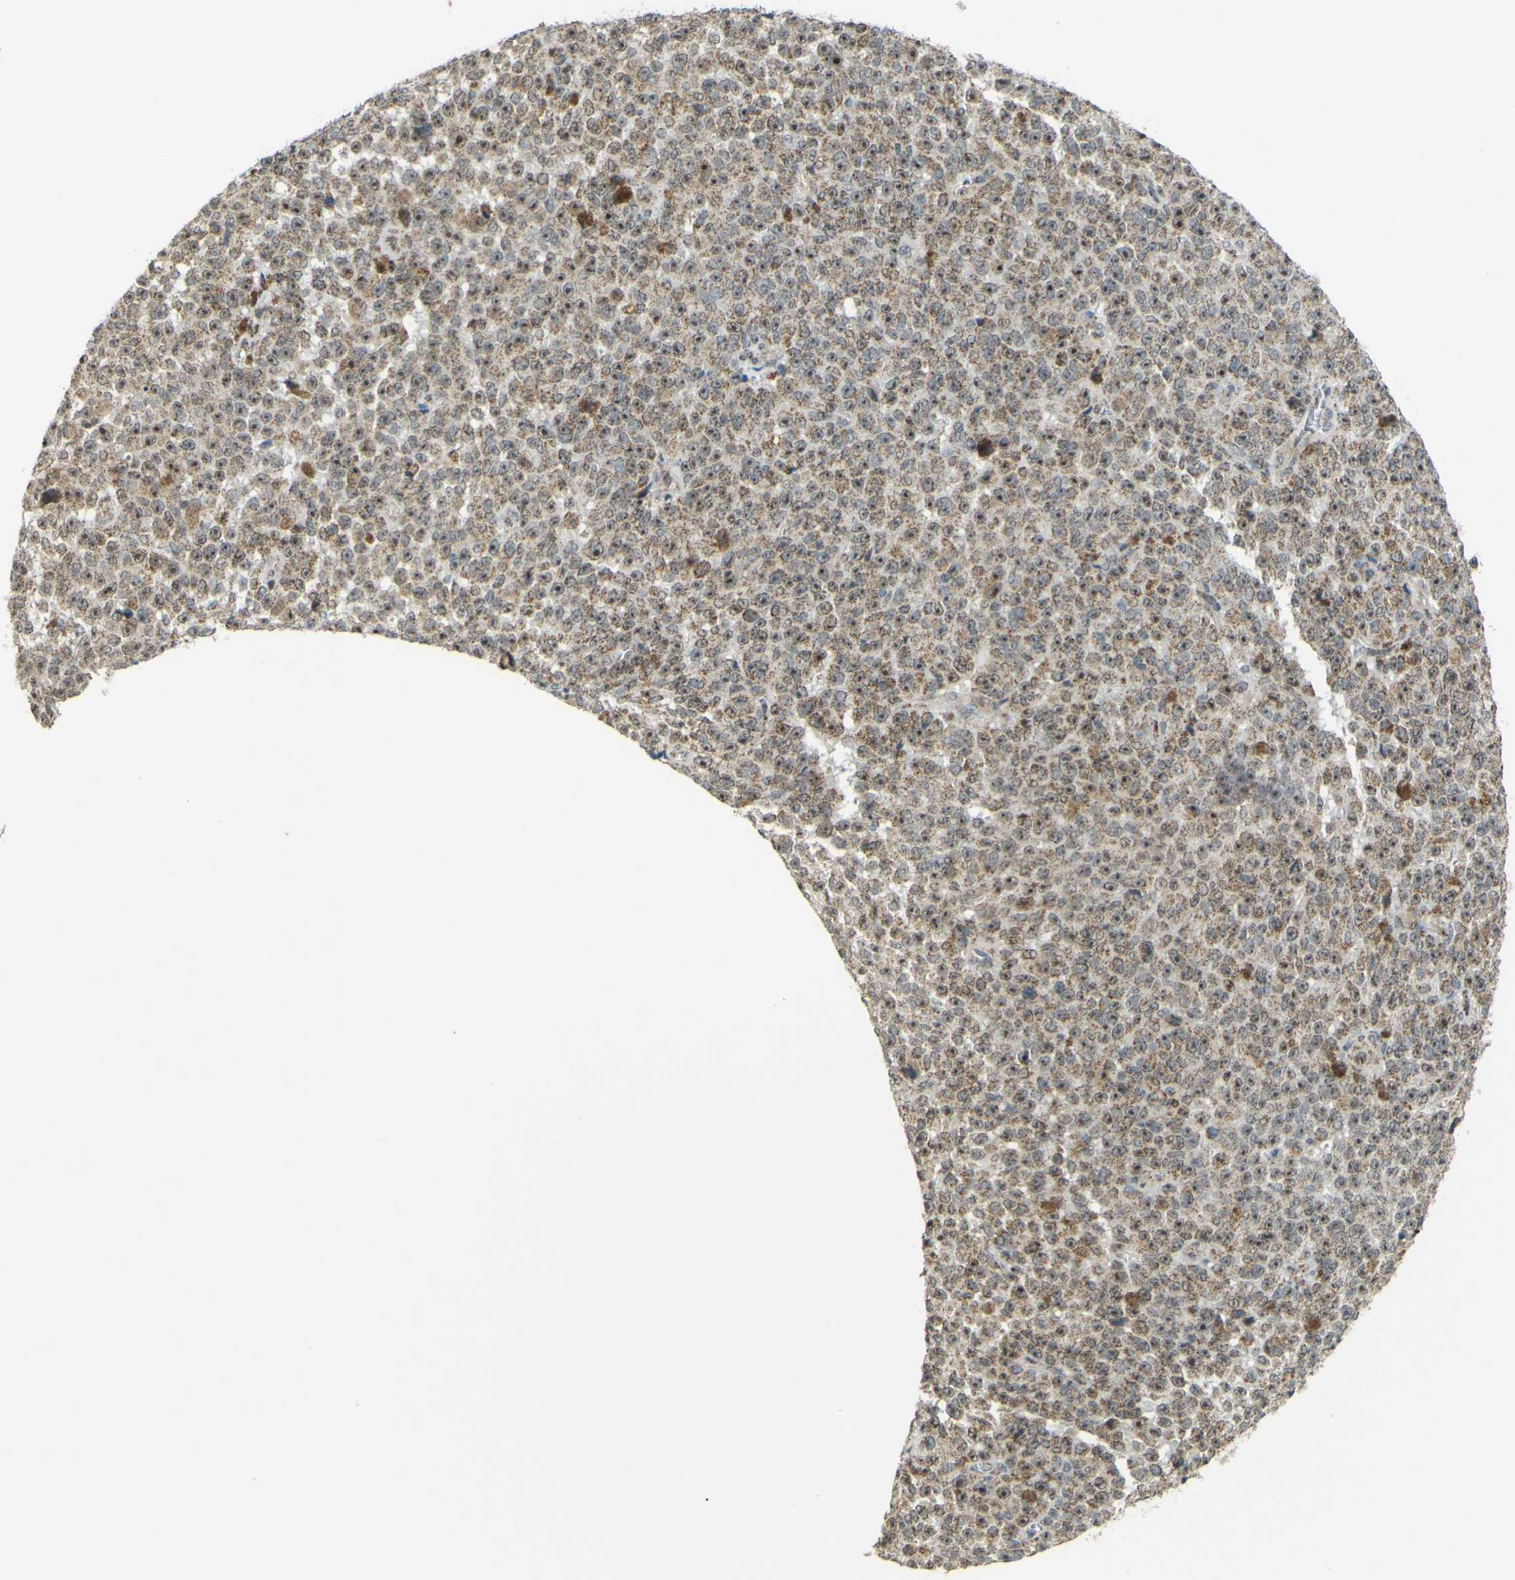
{"staining": {"intensity": "moderate", "quantity": ">75%", "location": "cytoplasmic/membranous,nuclear"}, "tissue": "melanoma", "cell_type": "Tumor cells", "image_type": "cancer", "snomed": [{"axis": "morphology", "description": "Malignant melanoma, NOS"}, {"axis": "topography", "description": "Skin"}], "caption": "IHC image of neoplastic tissue: malignant melanoma stained using immunohistochemistry reveals medium levels of moderate protein expression localized specifically in the cytoplasmic/membranous and nuclear of tumor cells, appearing as a cytoplasmic/membranous and nuclear brown color.", "gene": "ACBD5", "patient": {"sex": "female", "age": 82}}